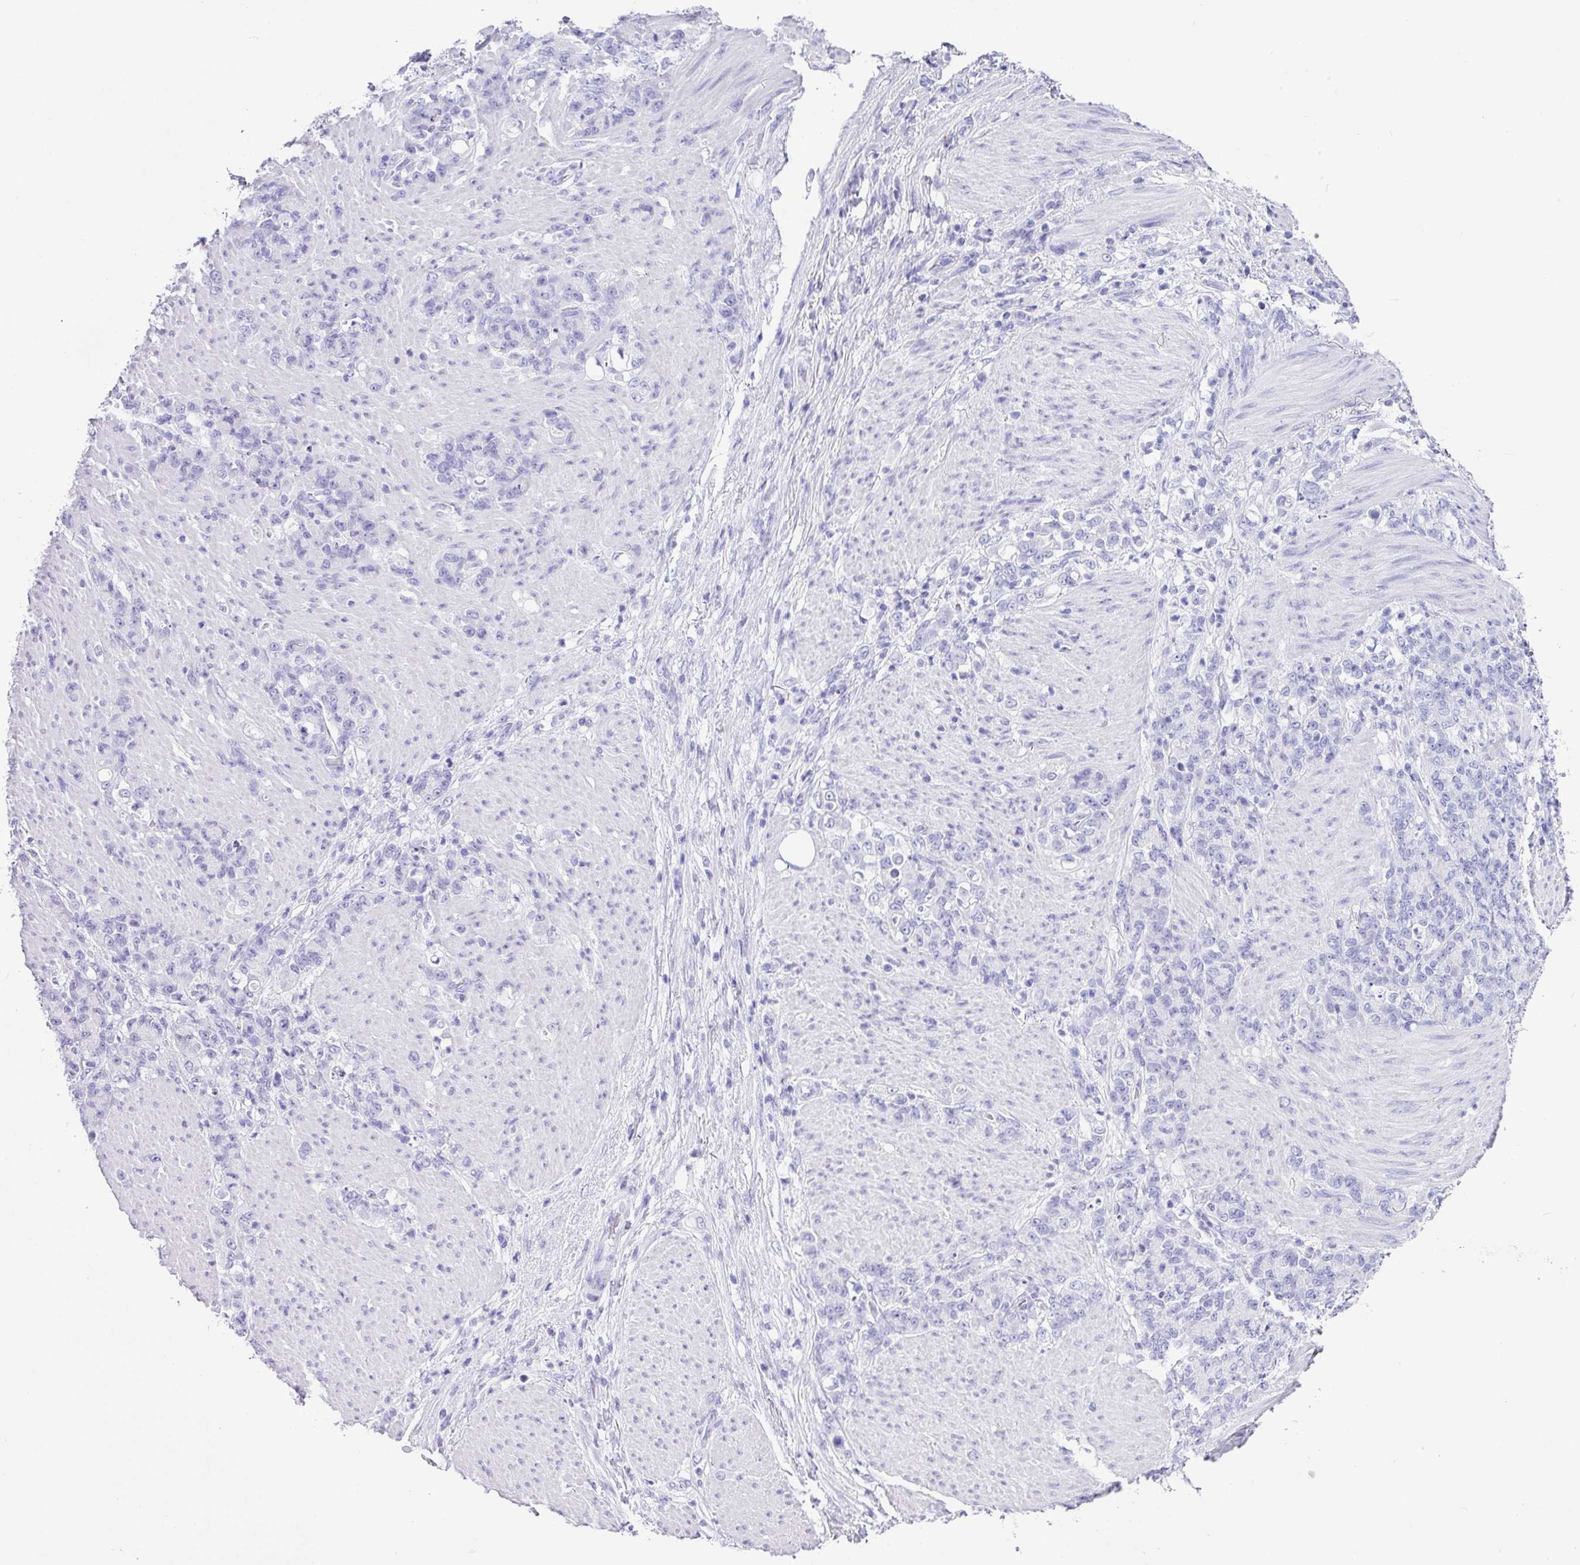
{"staining": {"intensity": "negative", "quantity": "none", "location": "none"}, "tissue": "stomach cancer", "cell_type": "Tumor cells", "image_type": "cancer", "snomed": [{"axis": "morphology", "description": "Adenocarcinoma, NOS"}, {"axis": "topography", "description": "Stomach"}], "caption": "Stomach cancer stained for a protein using immunohistochemistry shows no staining tumor cells.", "gene": "ZG16", "patient": {"sex": "female", "age": 79}}